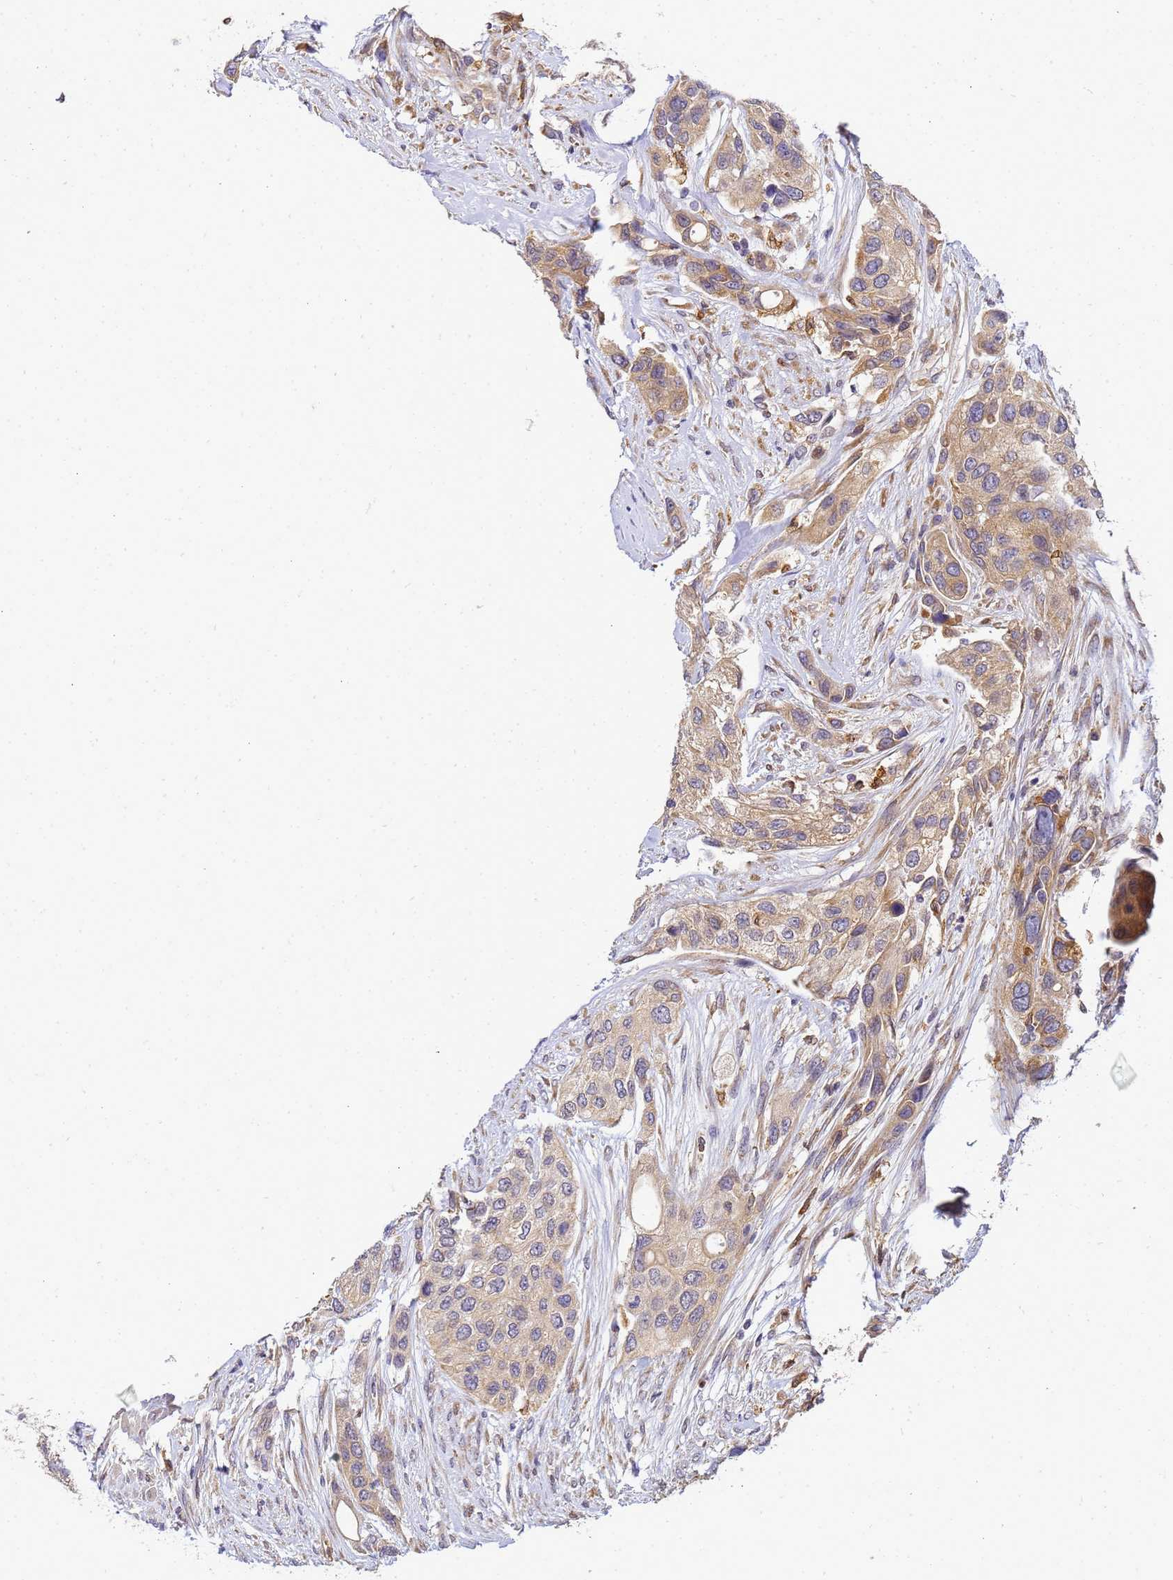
{"staining": {"intensity": "weak", "quantity": ">75%", "location": "cytoplasmic/membranous"}, "tissue": "urothelial cancer", "cell_type": "Tumor cells", "image_type": "cancer", "snomed": [{"axis": "morphology", "description": "Normal tissue, NOS"}, {"axis": "morphology", "description": "Urothelial carcinoma, High grade"}, {"axis": "topography", "description": "Vascular tissue"}, {"axis": "topography", "description": "Urinary bladder"}], "caption": "Immunohistochemical staining of human high-grade urothelial carcinoma demonstrates weak cytoplasmic/membranous protein staining in about >75% of tumor cells.", "gene": "ADPGK", "patient": {"sex": "female", "age": 56}}